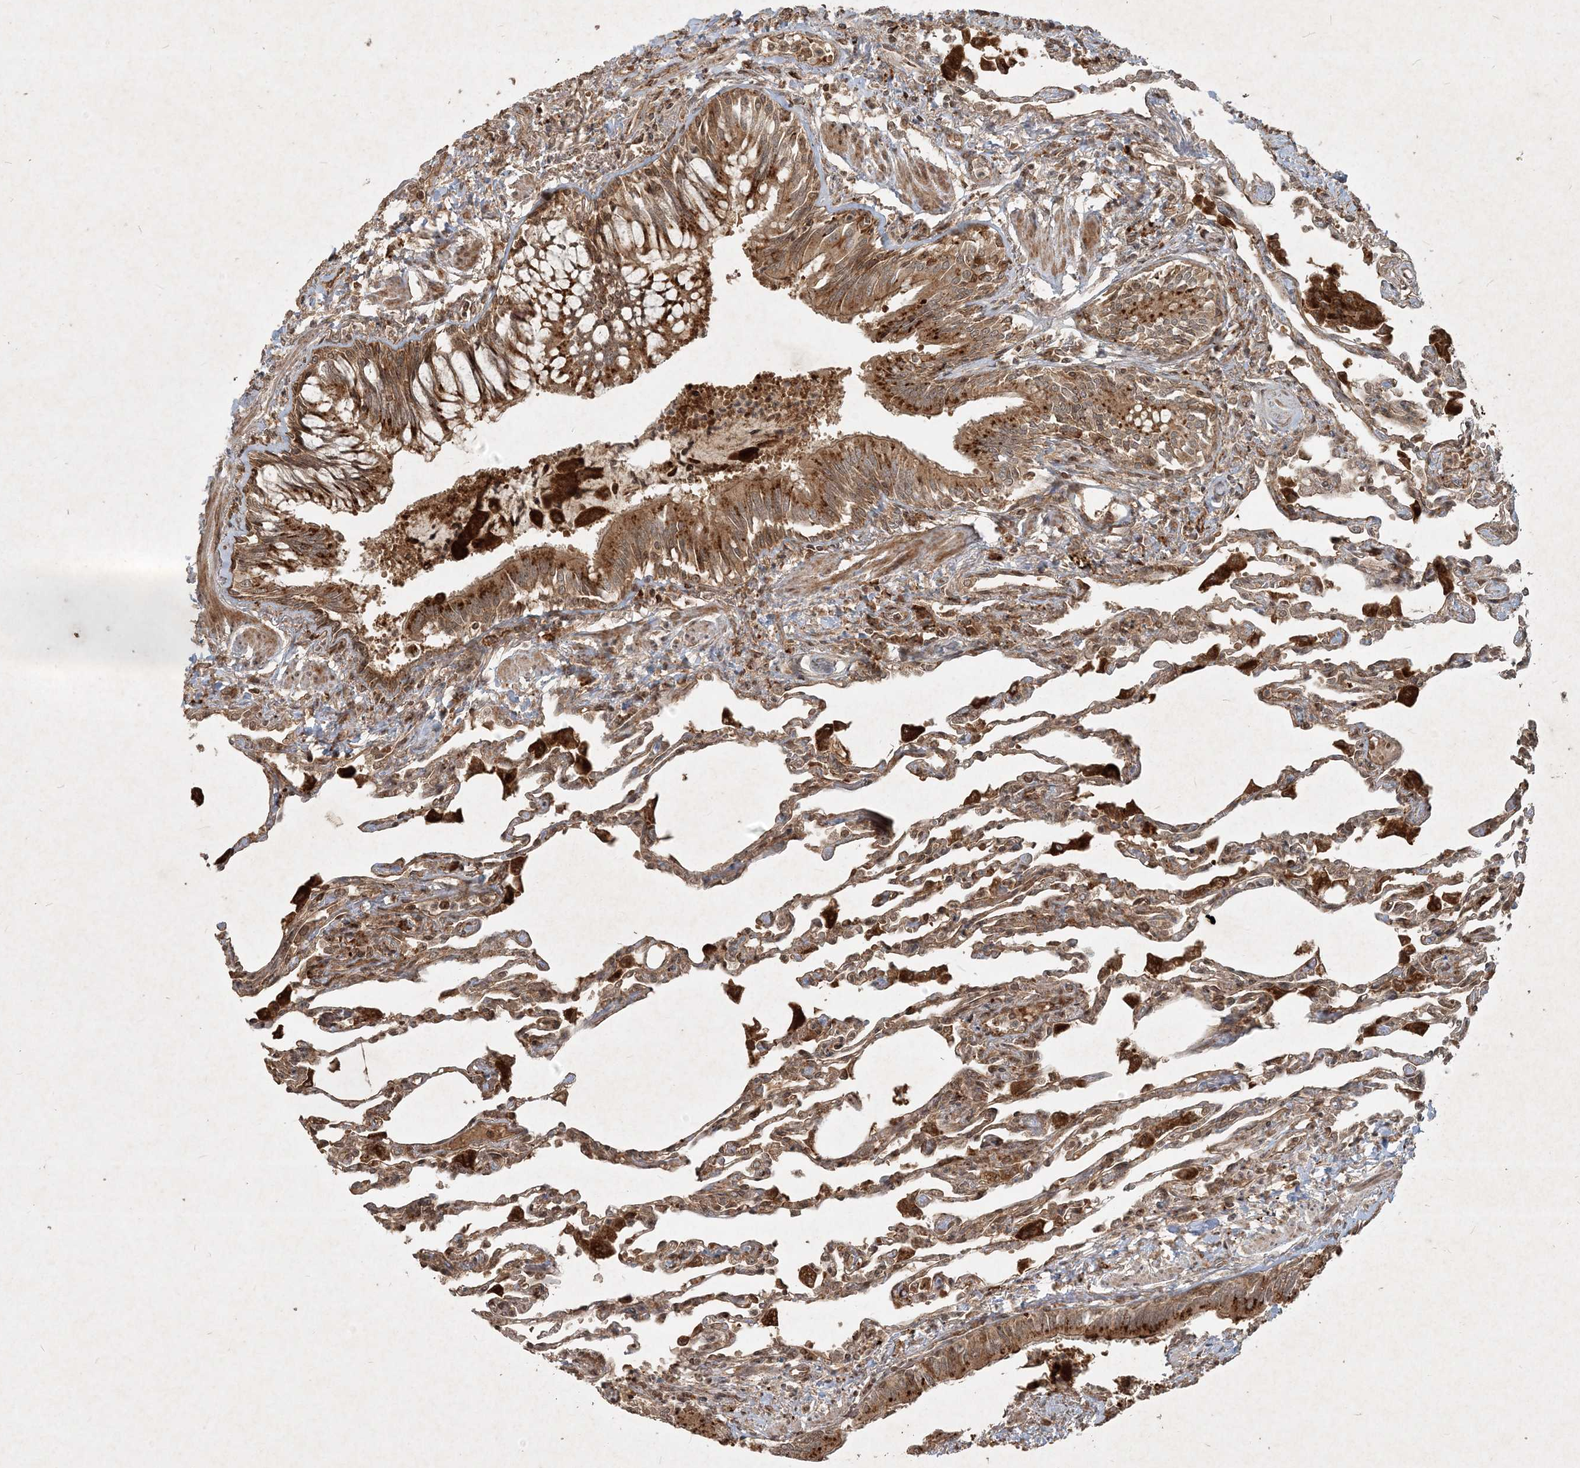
{"staining": {"intensity": "moderate", "quantity": ">75%", "location": "cytoplasmic/membranous"}, "tissue": "lung", "cell_type": "Alveolar cells", "image_type": "normal", "snomed": [{"axis": "morphology", "description": "Normal tissue, NOS"}, {"axis": "topography", "description": "Bronchus"}, {"axis": "topography", "description": "Lung"}], "caption": "DAB (3,3'-diaminobenzidine) immunohistochemical staining of unremarkable lung shows moderate cytoplasmic/membranous protein expression in approximately >75% of alveolar cells.", "gene": "NARS1", "patient": {"sex": "female", "age": 49}}